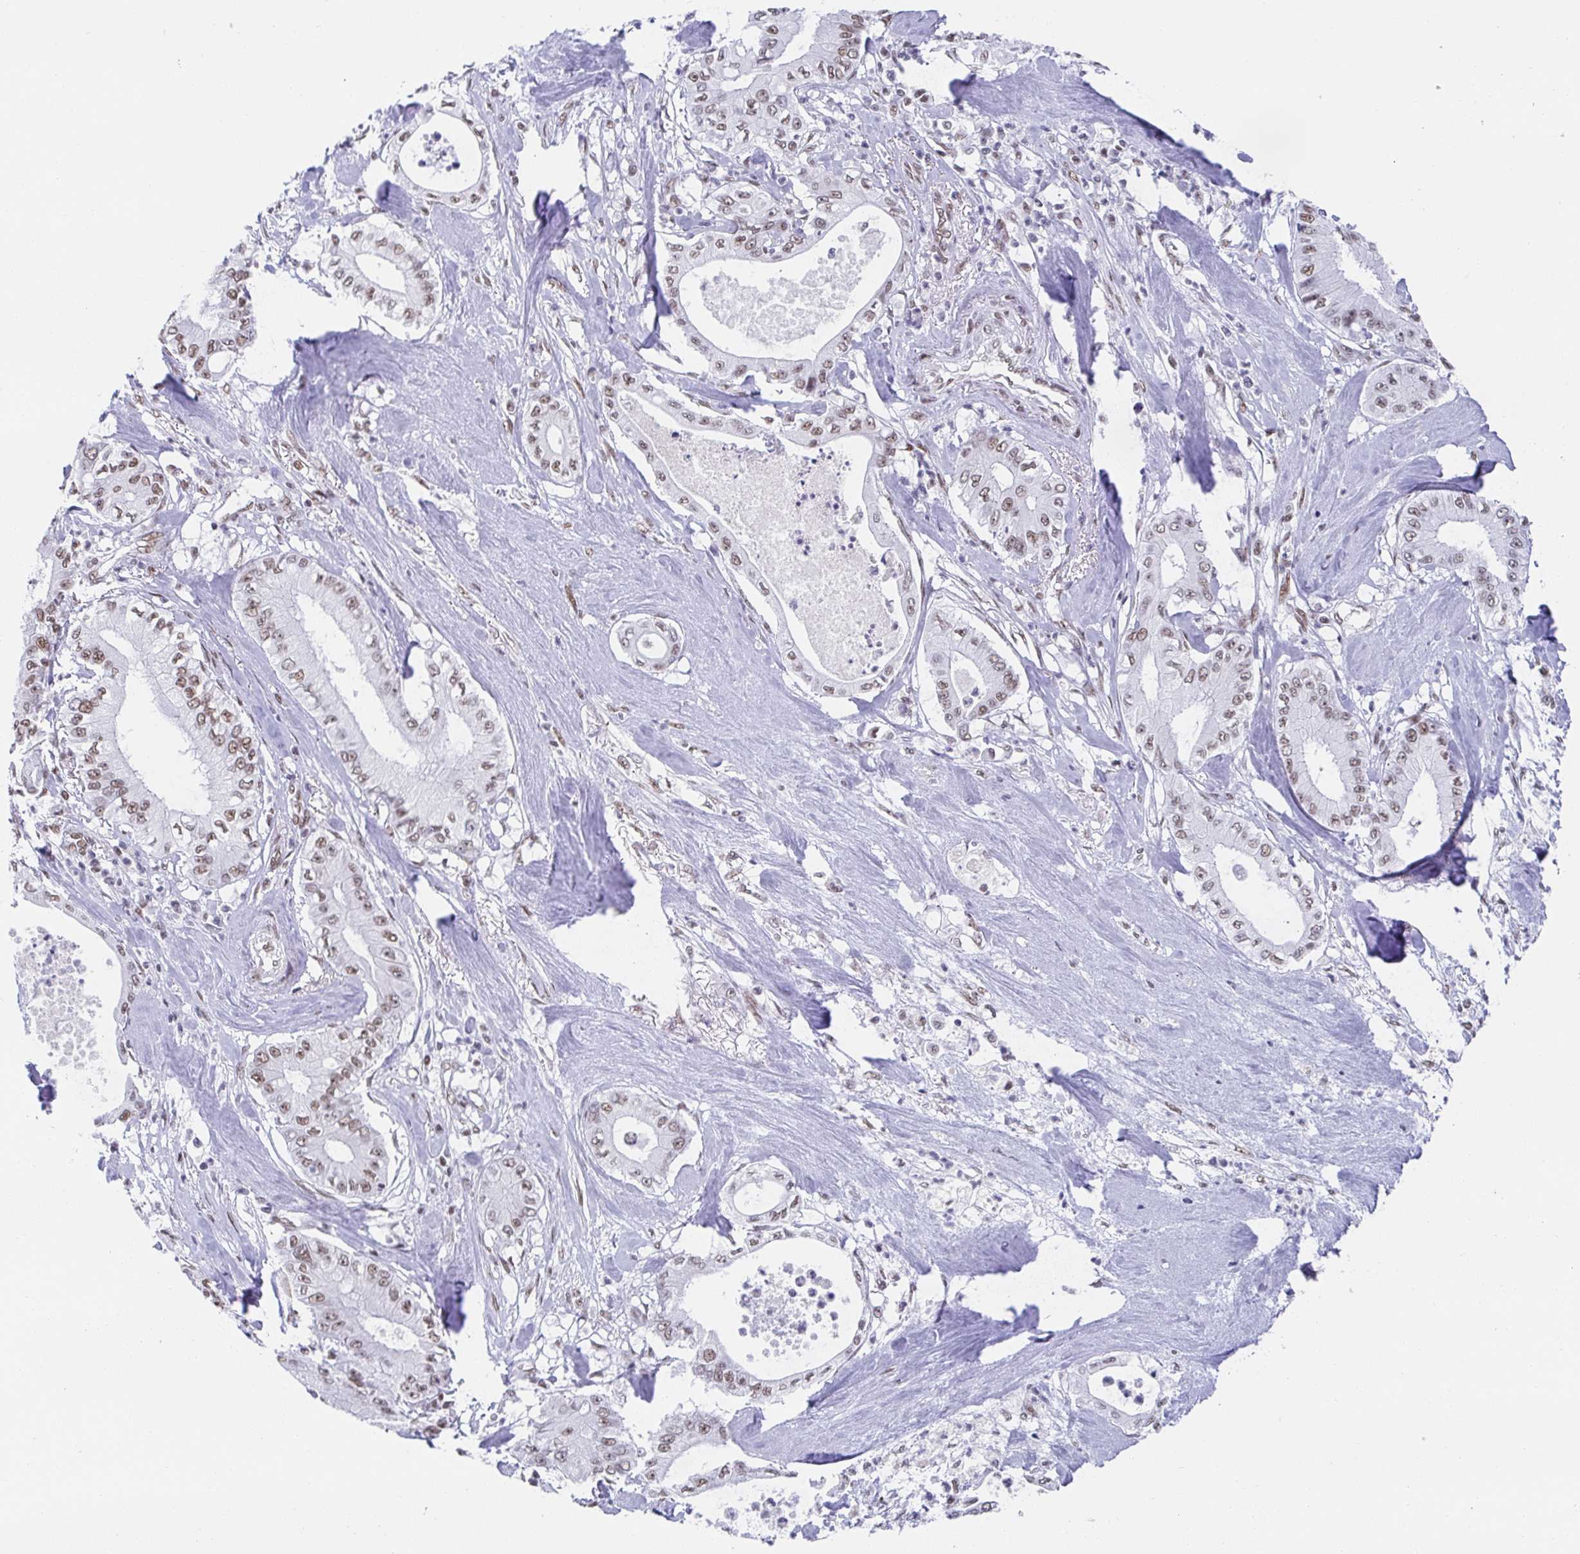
{"staining": {"intensity": "moderate", "quantity": ">75%", "location": "nuclear"}, "tissue": "pancreatic cancer", "cell_type": "Tumor cells", "image_type": "cancer", "snomed": [{"axis": "morphology", "description": "Adenocarcinoma, NOS"}, {"axis": "topography", "description": "Pancreas"}], "caption": "Human pancreatic cancer stained for a protein (brown) displays moderate nuclear positive expression in about >75% of tumor cells.", "gene": "SLC7A10", "patient": {"sex": "male", "age": 71}}